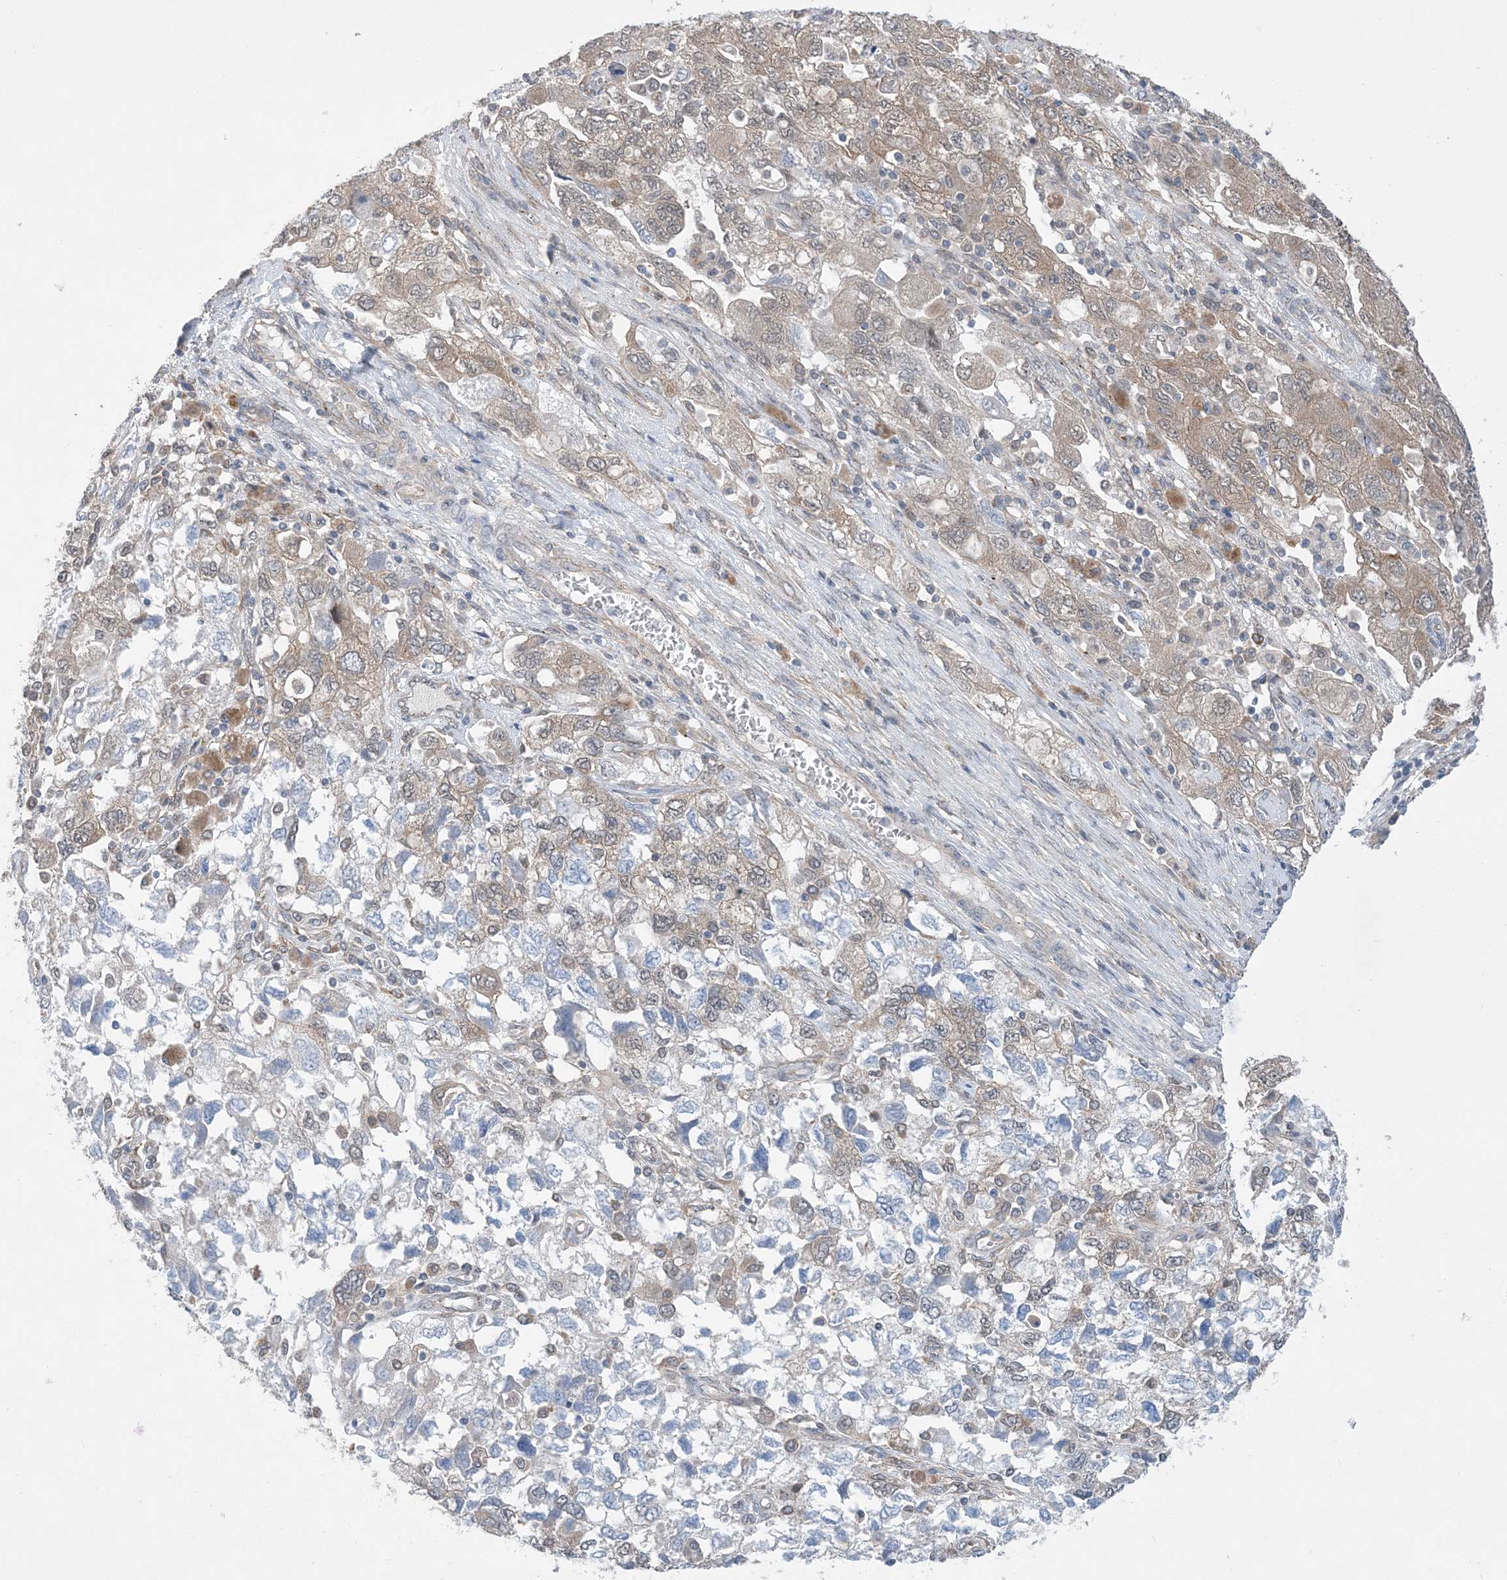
{"staining": {"intensity": "weak", "quantity": "25%-75%", "location": "cytoplasmic/membranous"}, "tissue": "ovarian cancer", "cell_type": "Tumor cells", "image_type": "cancer", "snomed": [{"axis": "morphology", "description": "Carcinoma, NOS"}, {"axis": "morphology", "description": "Cystadenocarcinoma, serous, NOS"}, {"axis": "topography", "description": "Ovary"}], "caption": "Ovarian serous cystadenocarcinoma tissue exhibits weak cytoplasmic/membranous staining in about 25%-75% of tumor cells", "gene": "EHBP1", "patient": {"sex": "female", "age": 69}}